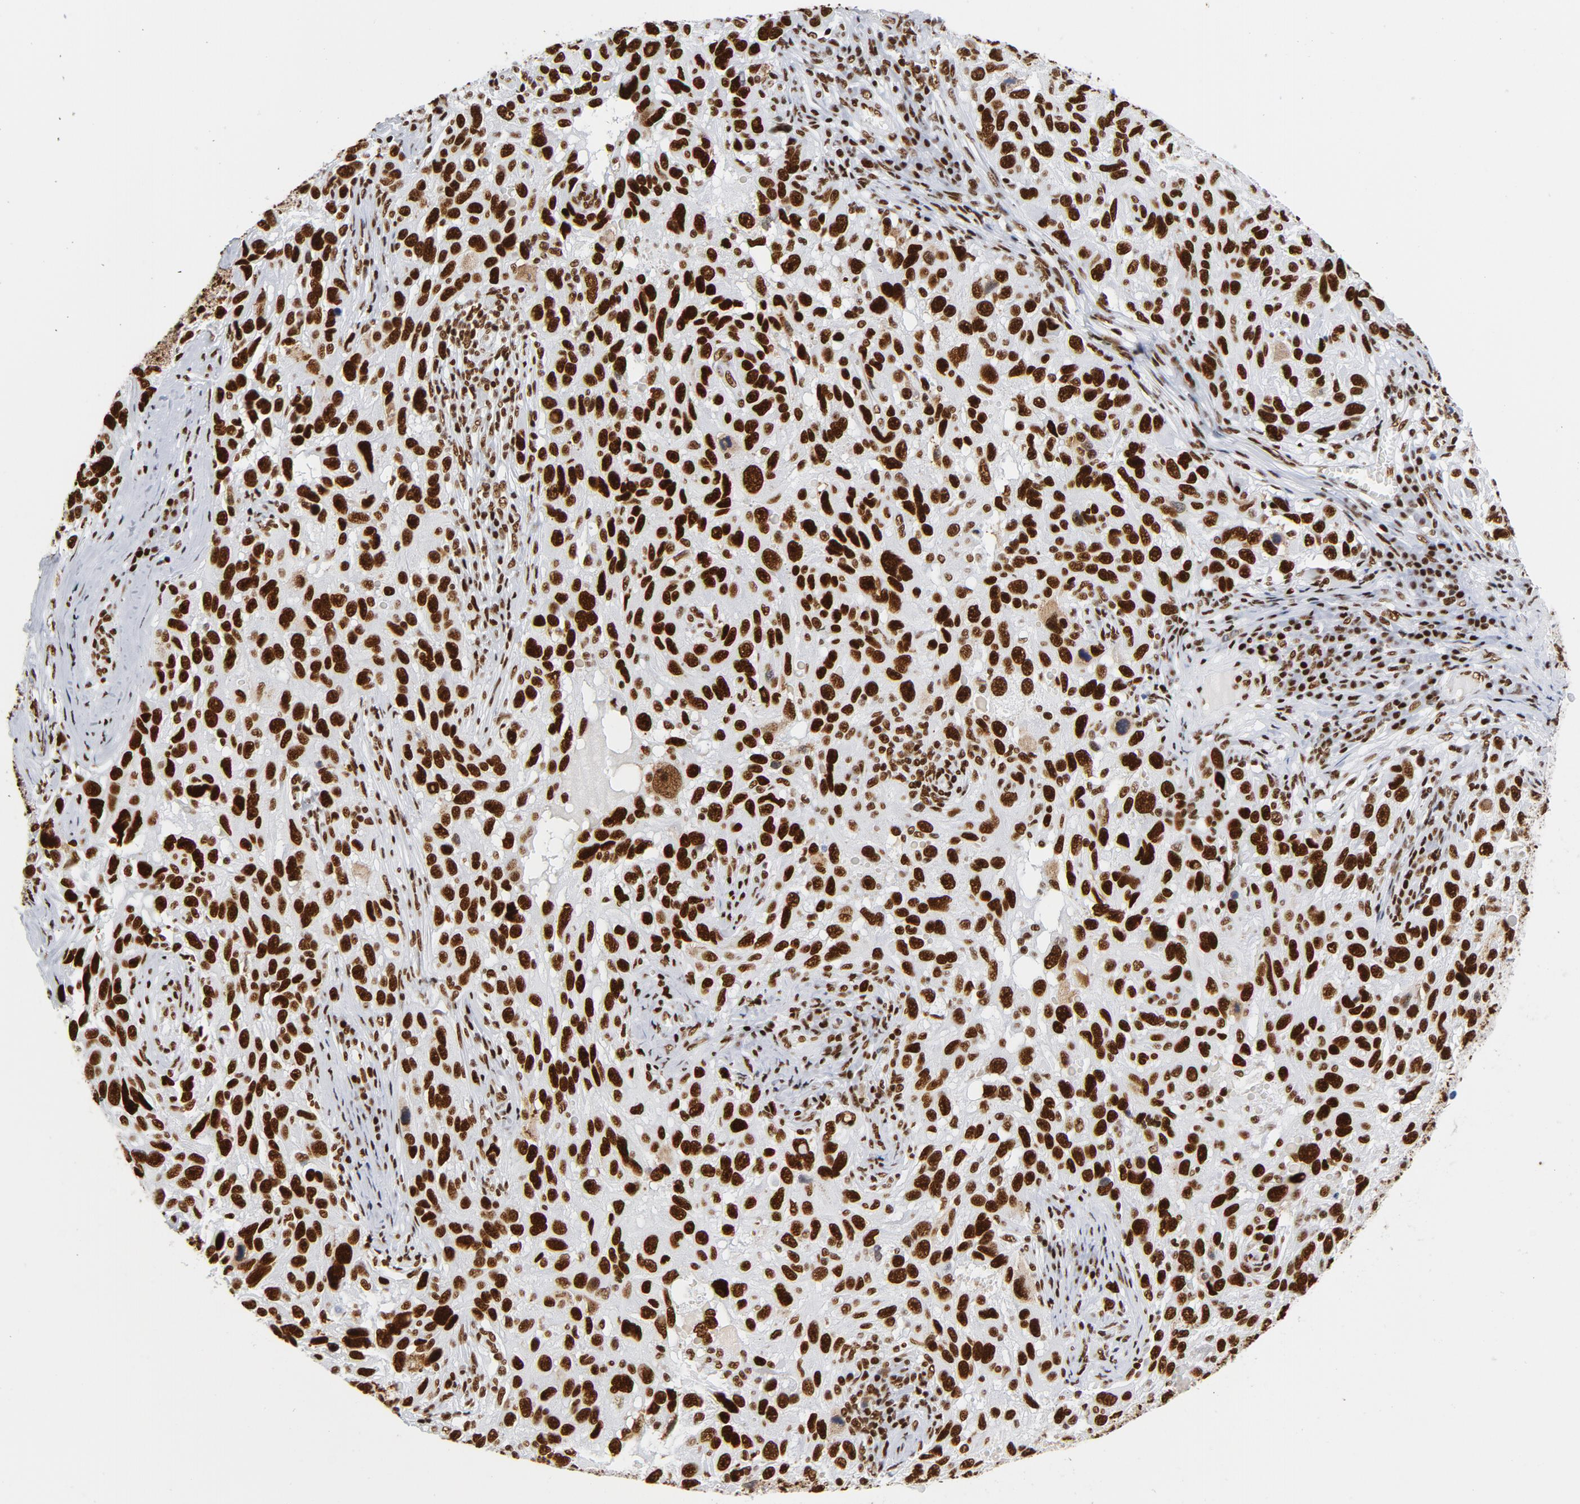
{"staining": {"intensity": "strong", "quantity": ">75%", "location": "nuclear"}, "tissue": "melanoma", "cell_type": "Tumor cells", "image_type": "cancer", "snomed": [{"axis": "morphology", "description": "Malignant melanoma, NOS"}, {"axis": "topography", "description": "Skin"}], "caption": "Tumor cells exhibit high levels of strong nuclear staining in about >75% of cells in malignant melanoma.", "gene": "XRCC5", "patient": {"sex": "male", "age": 53}}